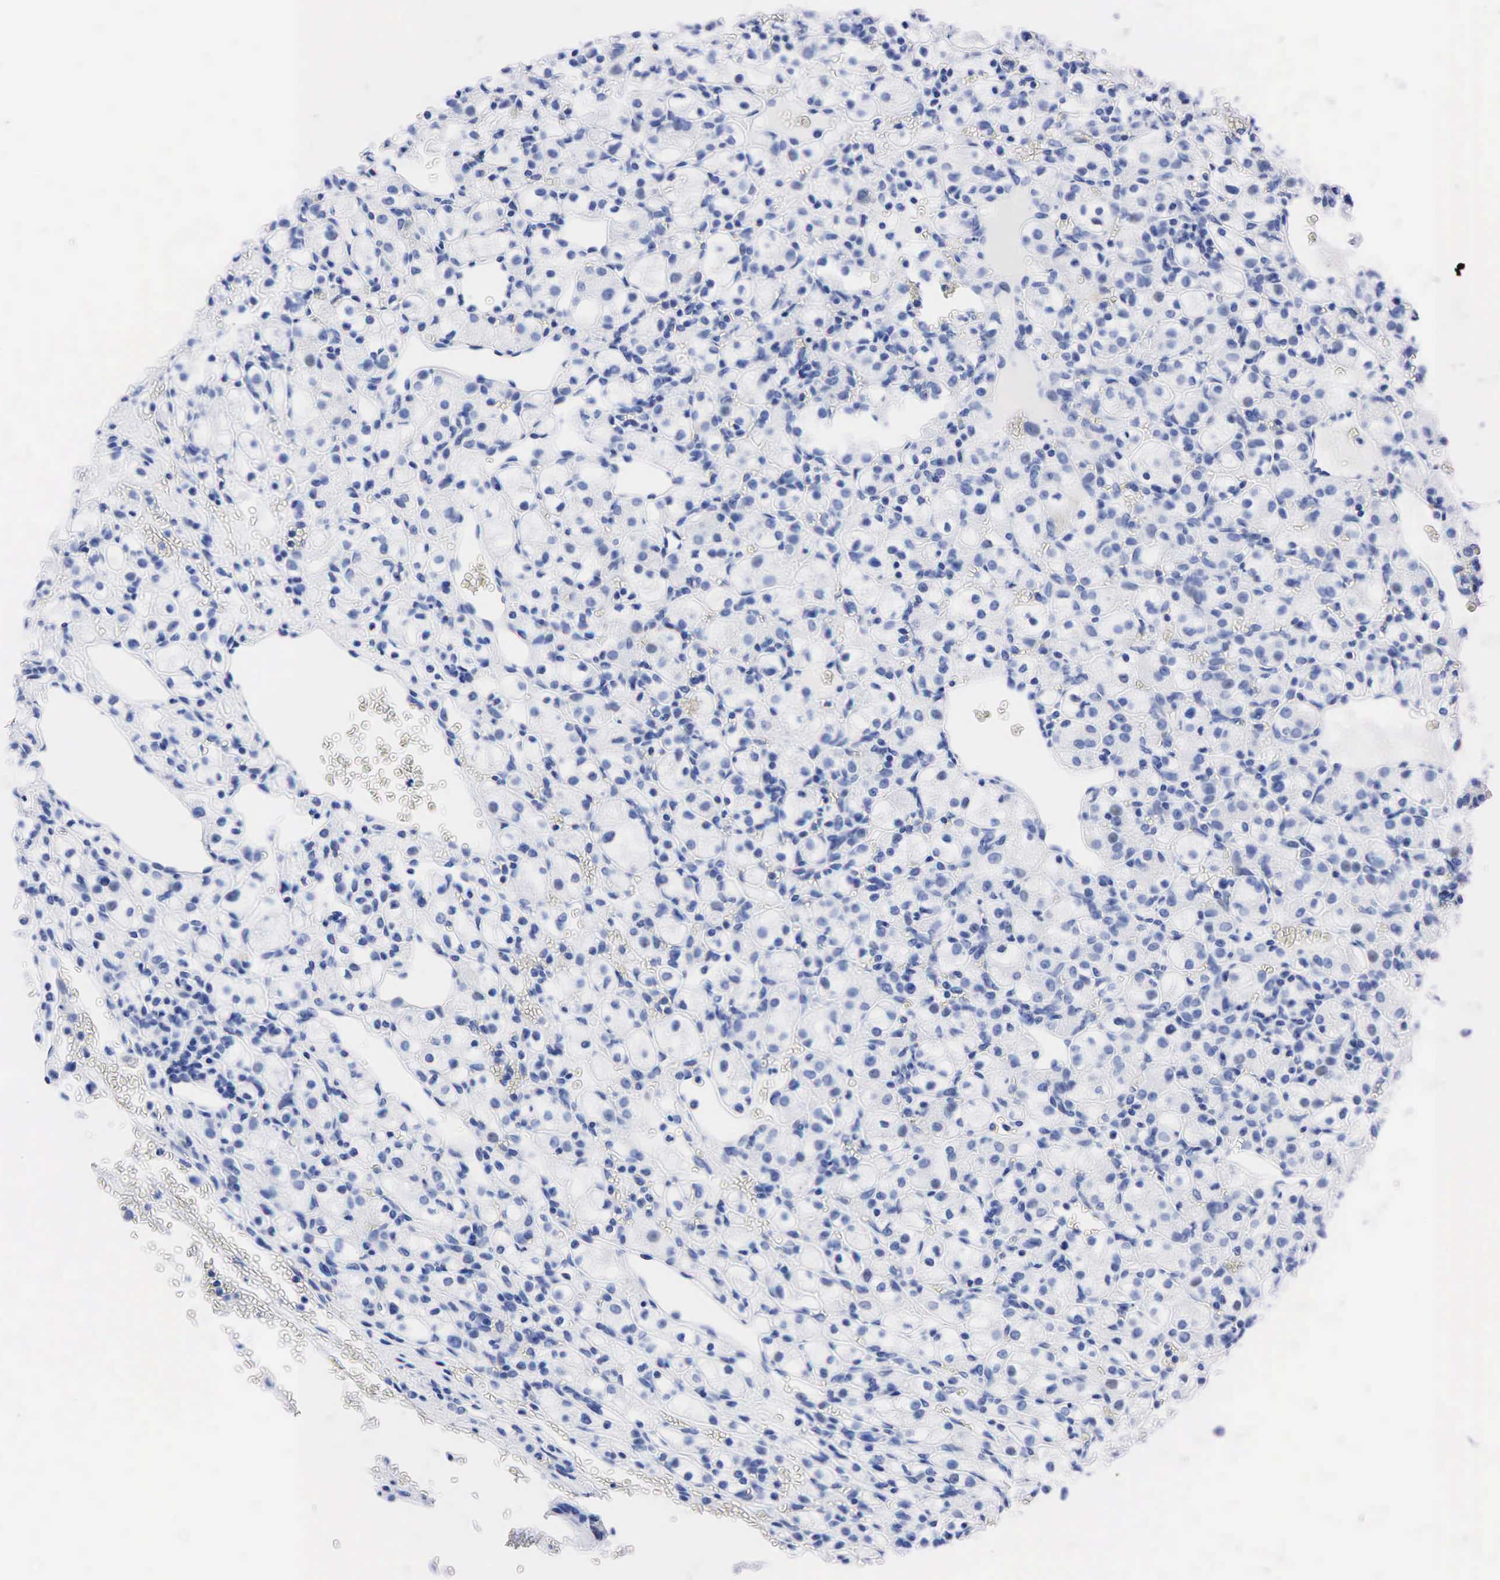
{"staining": {"intensity": "negative", "quantity": "none", "location": "none"}, "tissue": "renal cancer", "cell_type": "Tumor cells", "image_type": "cancer", "snomed": [{"axis": "morphology", "description": "Adenocarcinoma, NOS"}, {"axis": "topography", "description": "Kidney"}], "caption": "Immunohistochemical staining of renal cancer (adenocarcinoma) shows no significant positivity in tumor cells.", "gene": "PTH", "patient": {"sex": "female", "age": 62}}